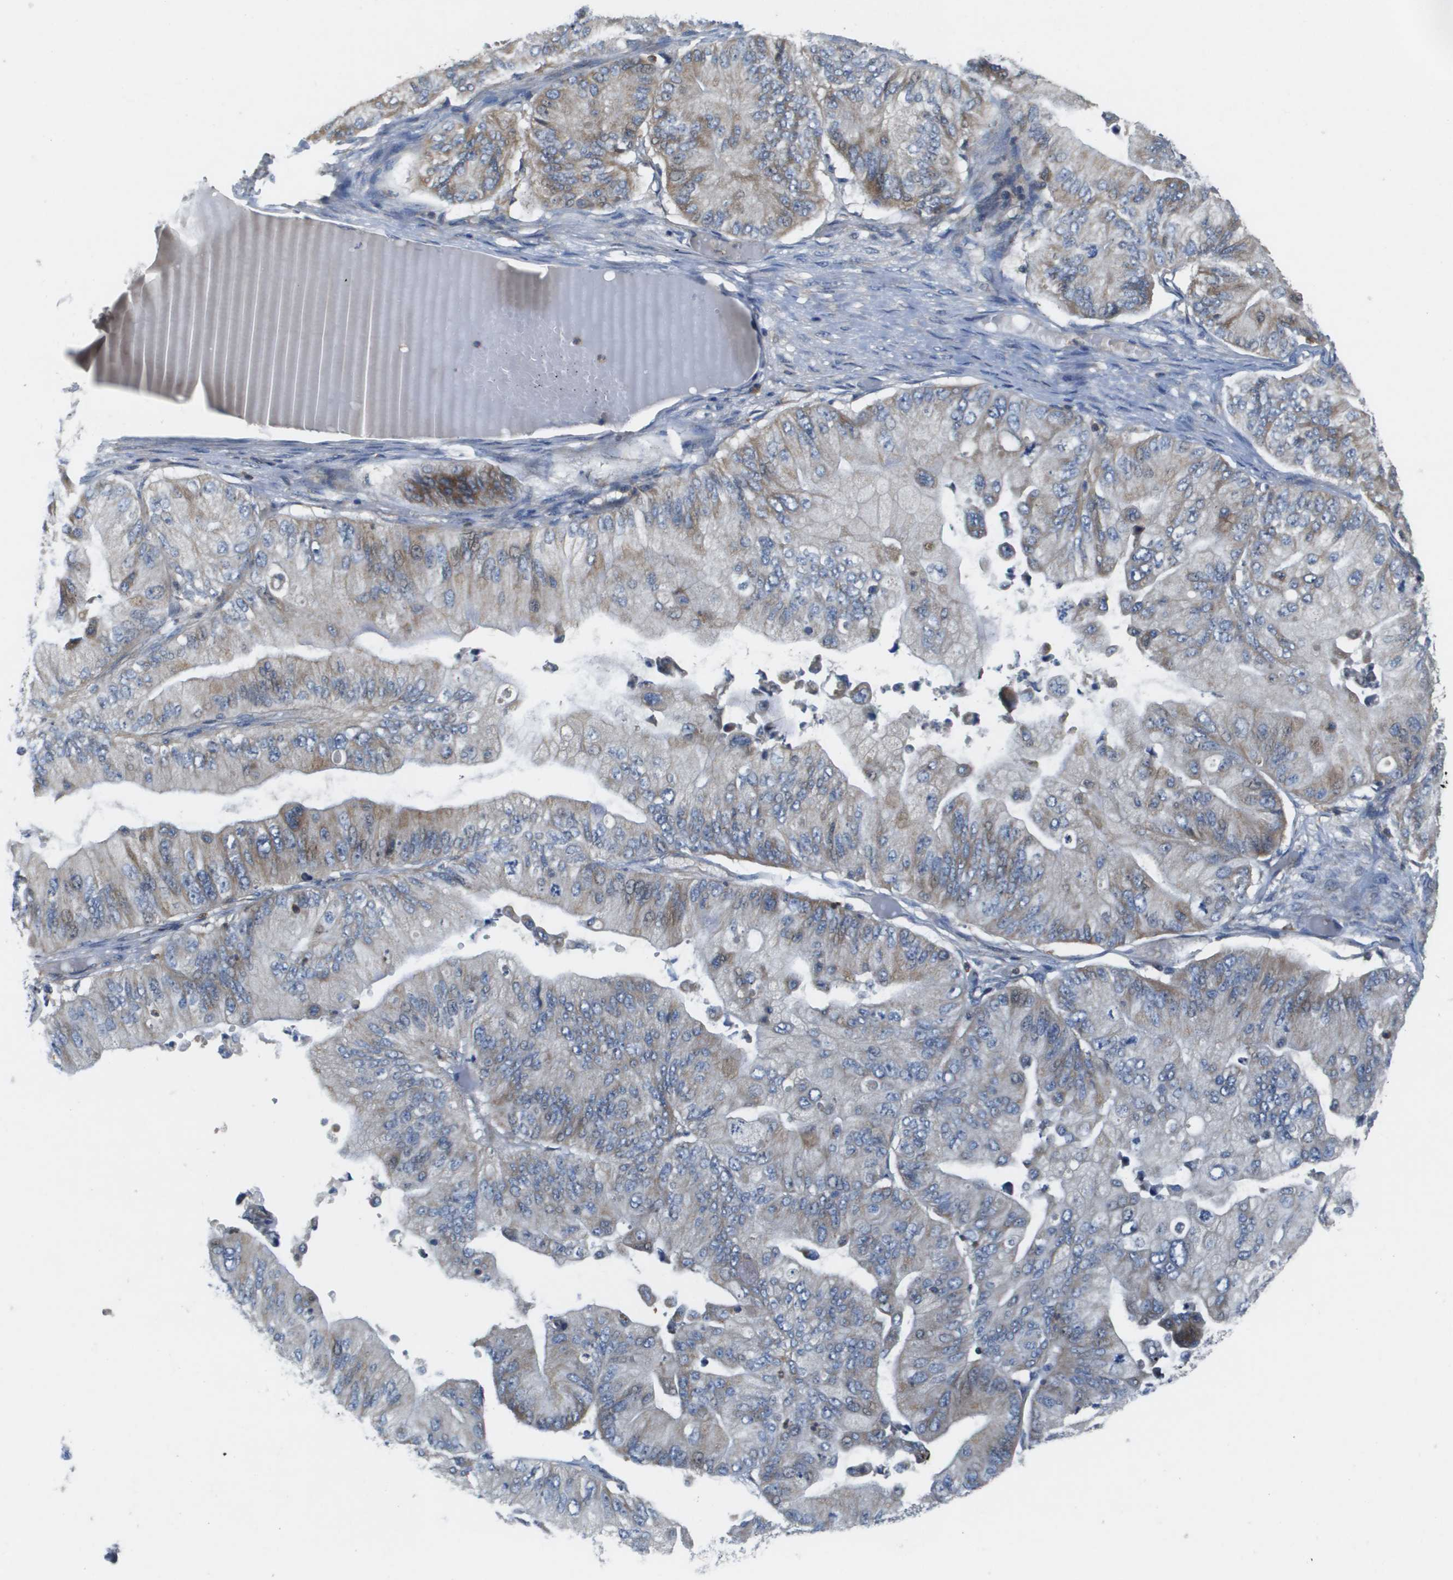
{"staining": {"intensity": "moderate", "quantity": "<25%", "location": "cytoplasmic/membranous"}, "tissue": "ovarian cancer", "cell_type": "Tumor cells", "image_type": "cancer", "snomed": [{"axis": "morphology", "description": "Cystadenocarcinoma, mucinous, NOS"}, {"axis": "topography", "description": "Ovary"}], "caption": "About <25% of tumor cells in ovarian cancer (mucinous cystadenocarcinoma) demonstrate moderate cytoplasmic/membranous protein expression as visualized by brown immunohistochemical staining.", "gene": "SCN4B", "patient": {"sex": "female", "age": 61}}